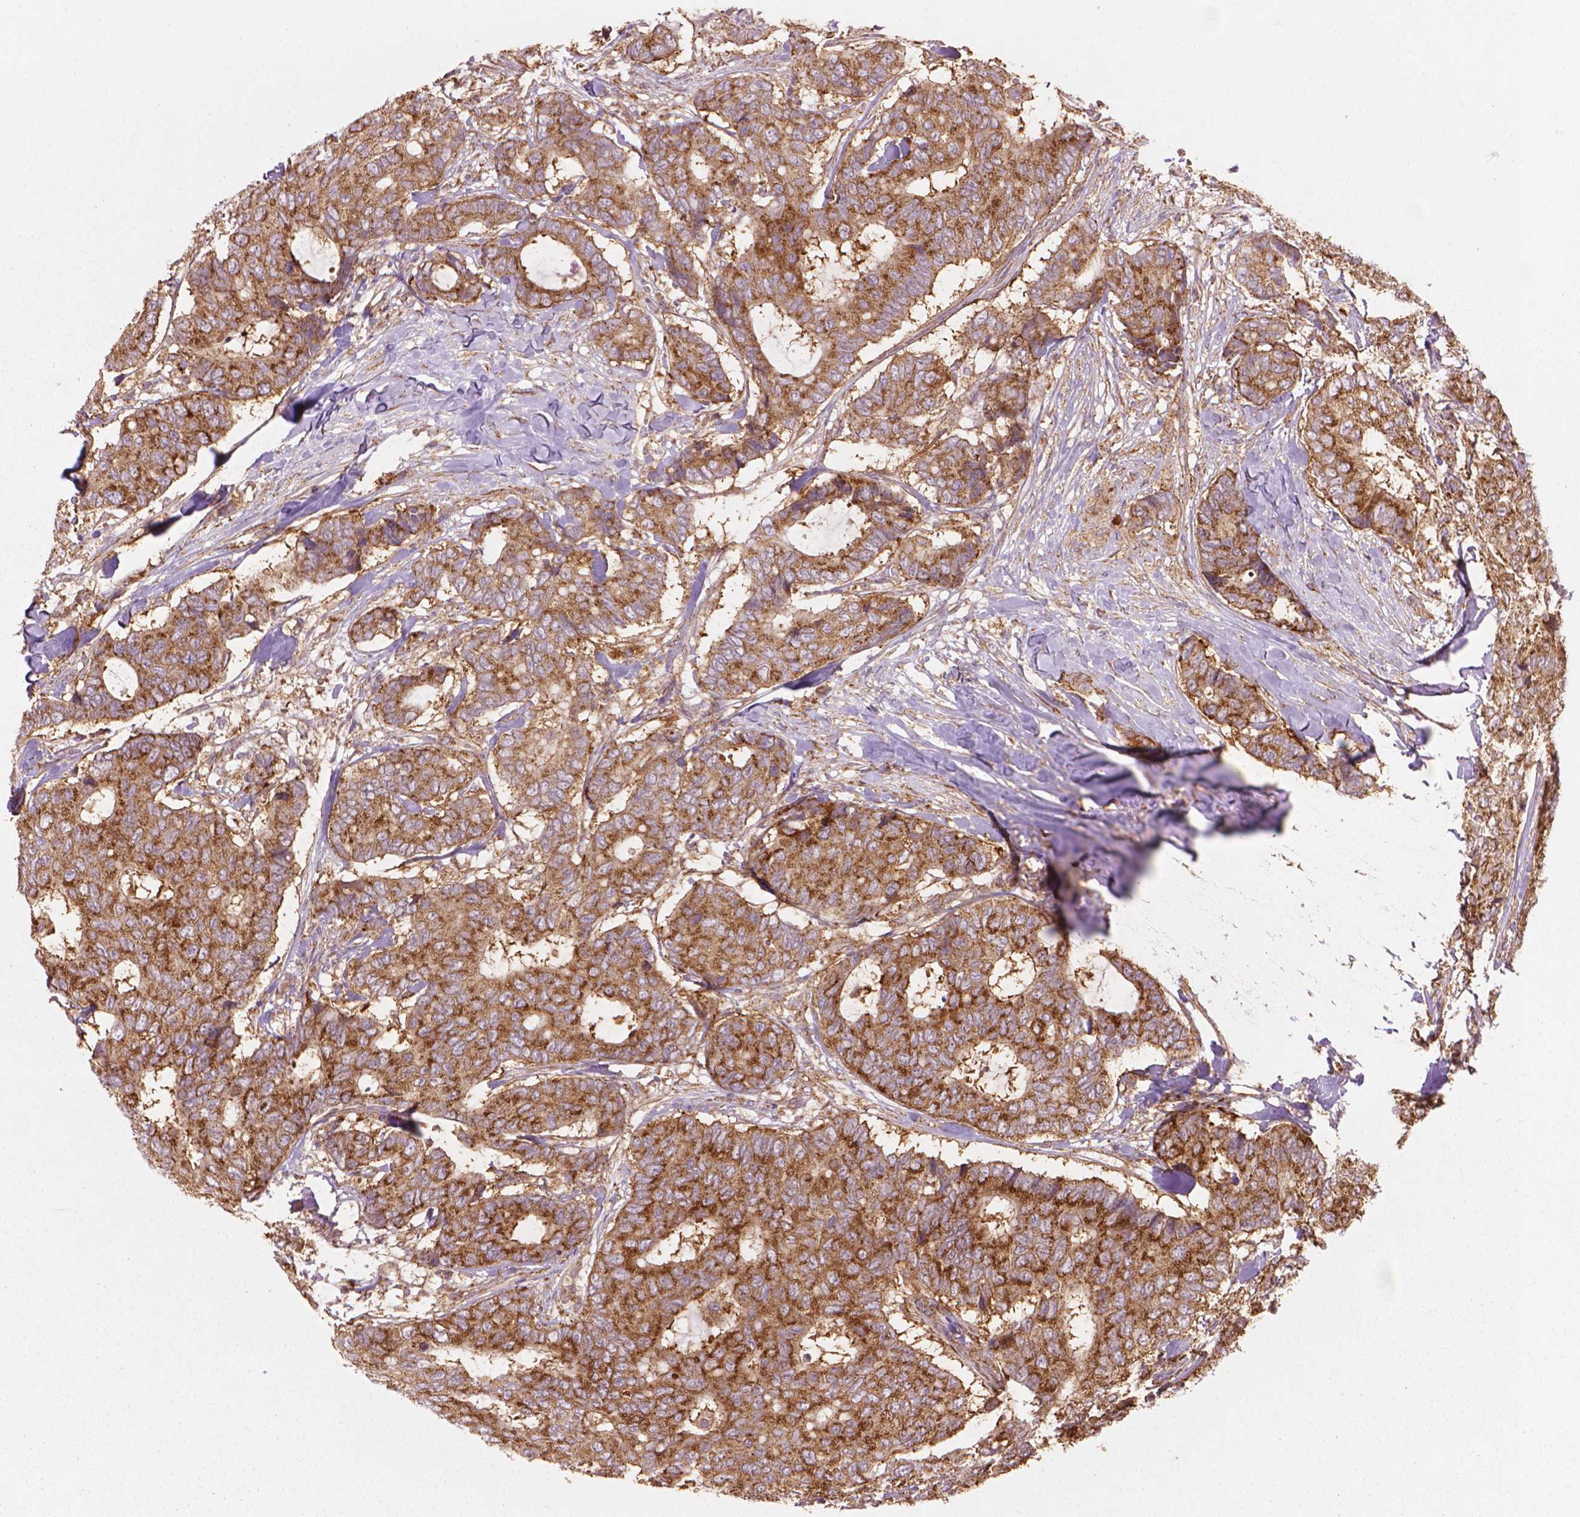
{"staining": {"intensity": "moderate", "quantity": ">75%", "location": "cytoplasmic/membranous"}, "tissue": "breast cancer", "cell_type": "Tumor cells", "image_type": "cancer", "snomed": [{"axis": "morphology", "description": "Duct carcinoma"}, {"axis": "topography", "description": "Breast"}], "caption": "The photomicrograph exhibits a brown stain indicating the presence of a protein in the cytoplasmic/membranous of tumor cells in intraductal carcinoma (breast). The protein of interest is stained brown, and the nuclei are stained in blue (DAB (3,3'-diaminobenzidine) IHC with brightfield microscopy, high magnification).", "gene": "VARS2", "patient": {"sex": "female", "age": 75}}